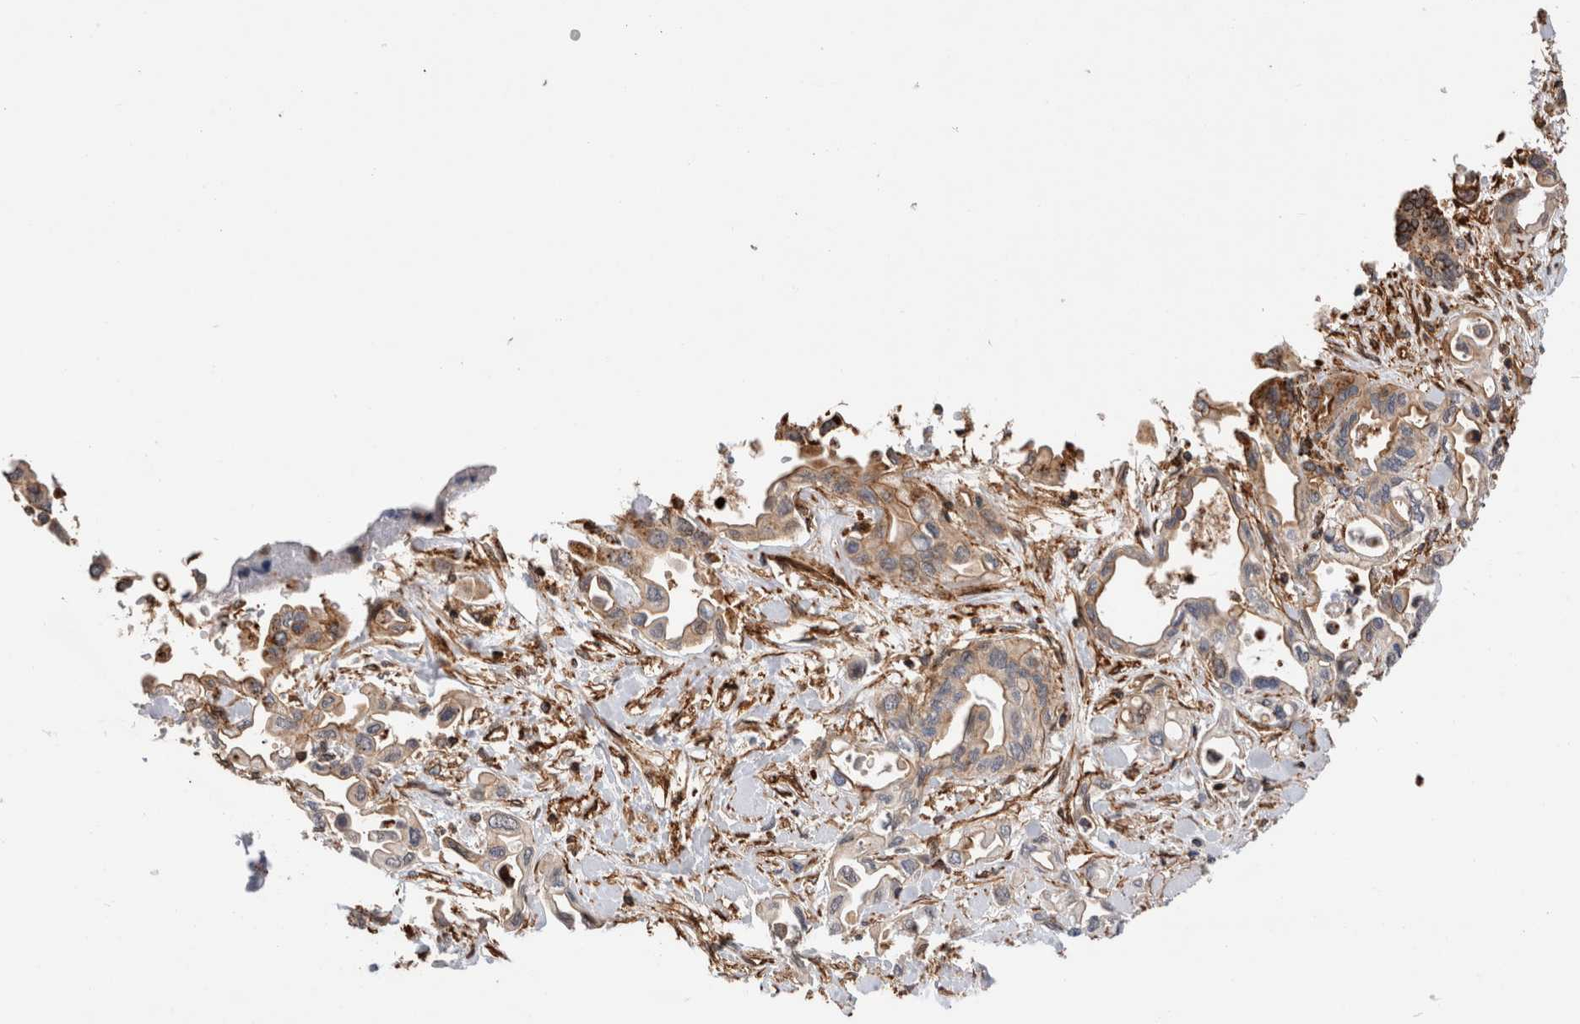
{"staining": {"intensity": "weak", "quantity": ">75%", "location": "cytoplasmic/membranous"}, "tissue": "pancreatic cancer", "cell_type": "Tumor cells", "image_type": "cancer", "snomed": [{"axis": "morphology", "description": "Adenocarcinoma, NOS"}, {"axis": "topography", "description": "Pancreas"}], "caption": "Weak cytoplasmic/membranous expression is seen in about >75% of tumor cells in pancreatic cancer. The protein is stained brown, and the nuclei are stained in blue (DAB (3,3'-diaminobenzidine) IHC with brightfield microscopy, high magnification).", "gene": "CCDC88B", "patient": {"sex": "female", "age": 57}}